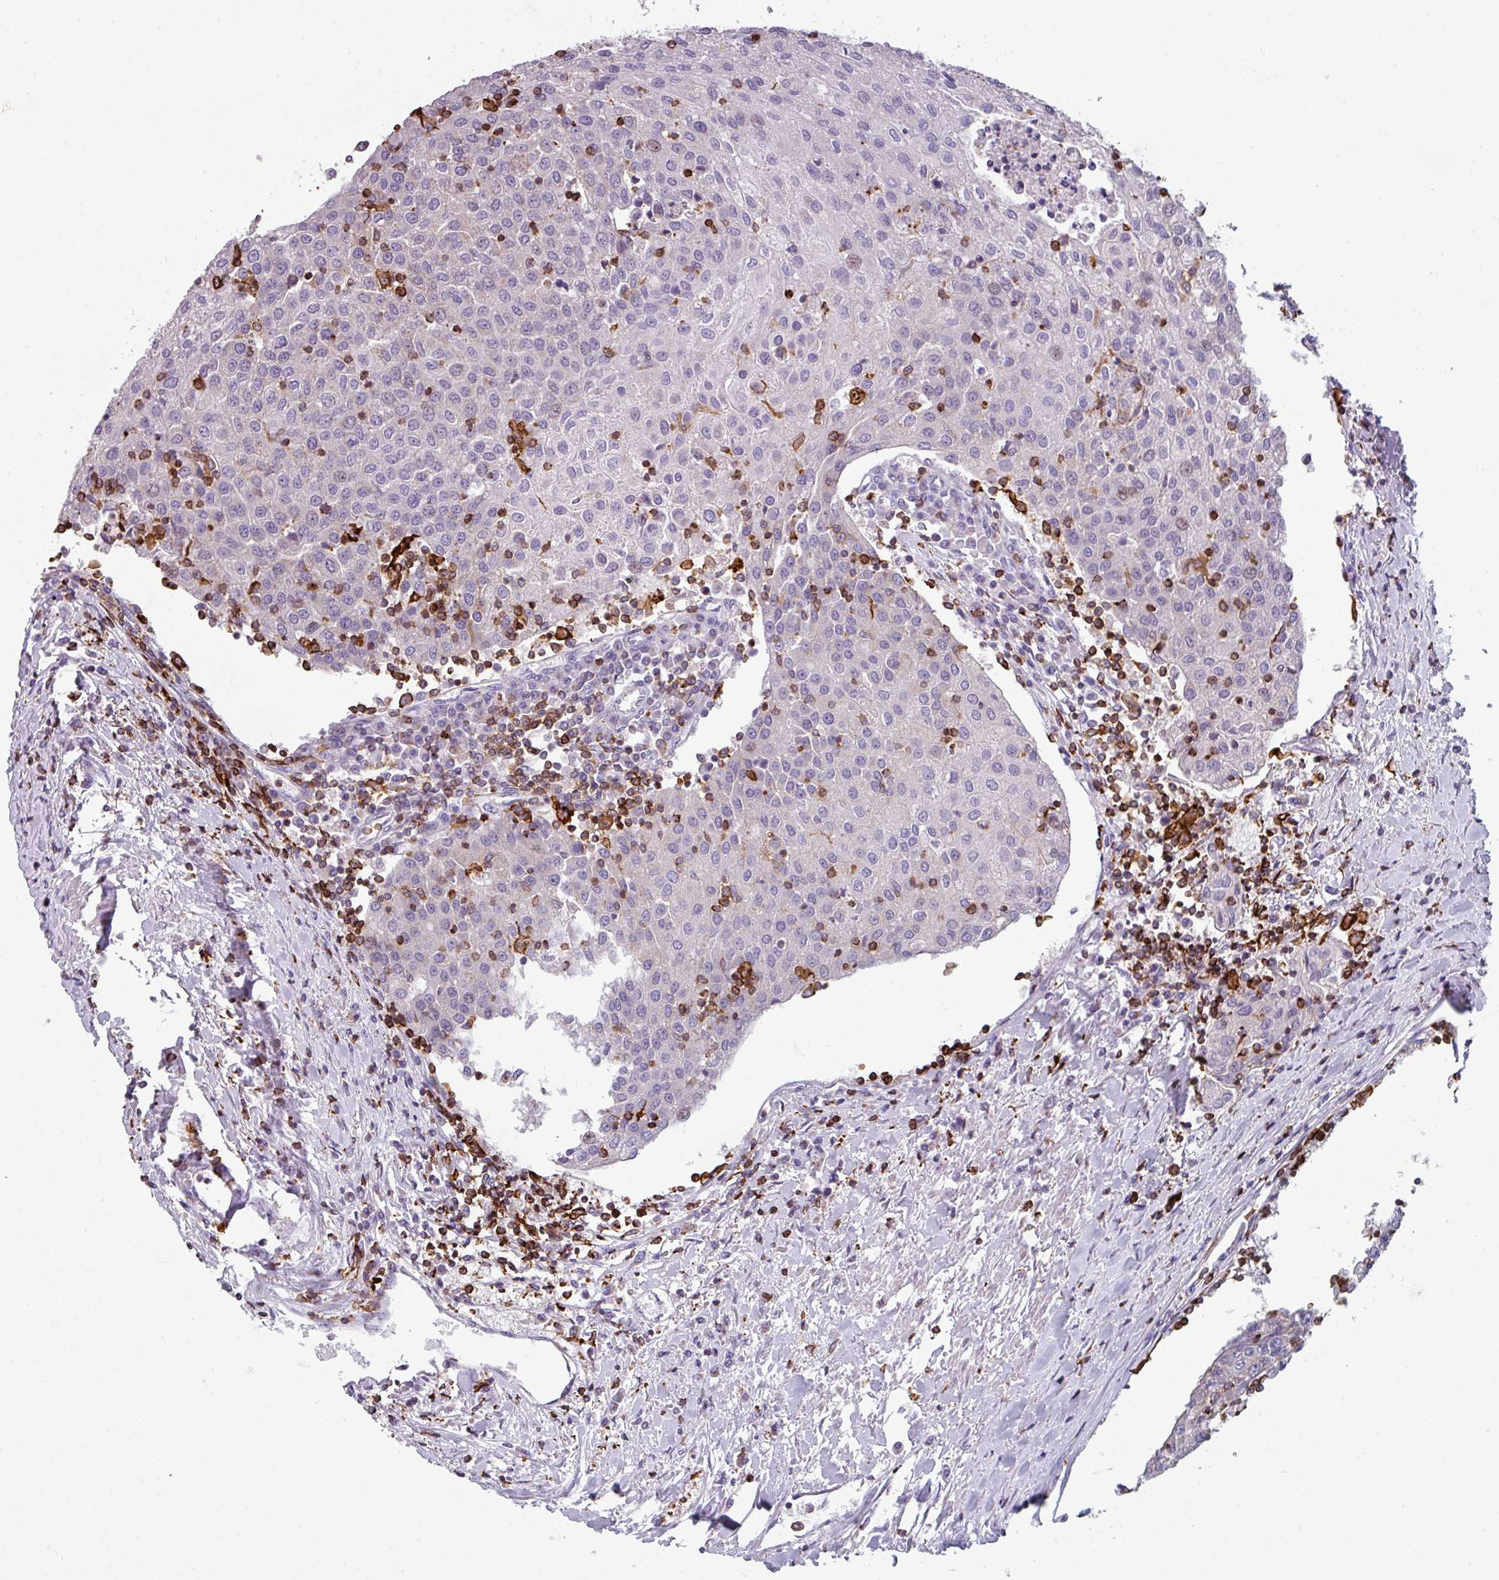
{"staining": {"intensity": "negative", "quantity": "none", "location": "none"}, "tissue": "urothelial cancer", "cell_type": "Tumor cells", "image_type": "cancer", "snomed": [{"axis": "morphology", "description": "Urothelial carcinoma, High grade"}, {"axis": "topography", "description": "Urinary bladder"}], "caption": "There is no significant positivity in tumor cells of urothelial cancer.", "gene": "NEDD9", "patient": {"sex": "female", "age": 85}}